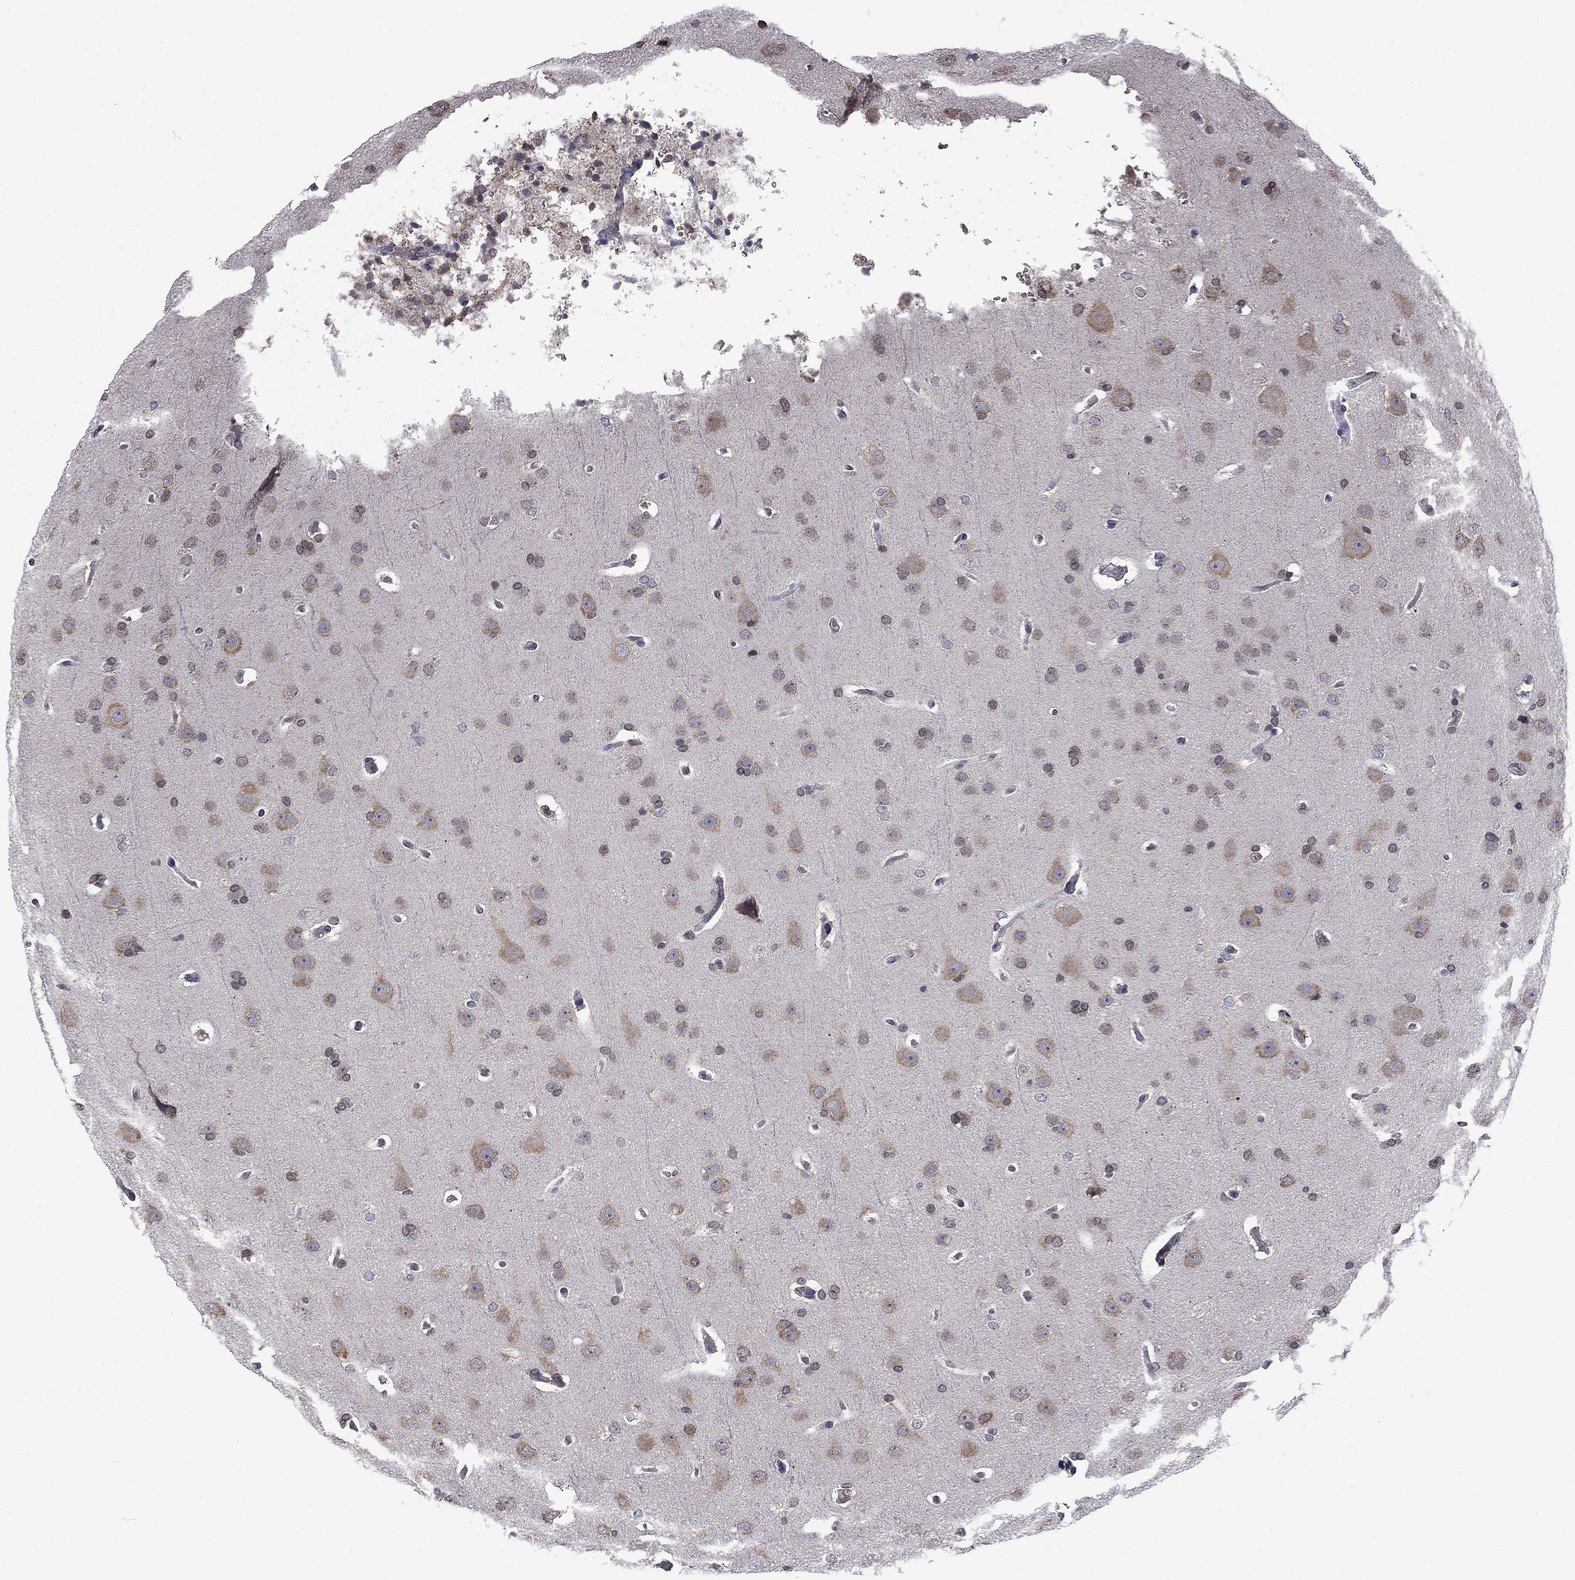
{"staining": {"intensity": "weak", "quantity": "25%-75%", "location": "cytoplasmic/membranous"}, "tissue": "glioma", "cell_type": "Tumor cells", "image_type": "cancer", "snomed": [{"axis": "morphology", "description": "Glioma, malignant, Low grade"}, {"axis": "topography", "description": "Brain"}], "caption": "Glioma stained with a protein marker displays weak staining in tumor cells.", "gene": "HSPB2", "patient": {"sex": "male", "age": 41}}